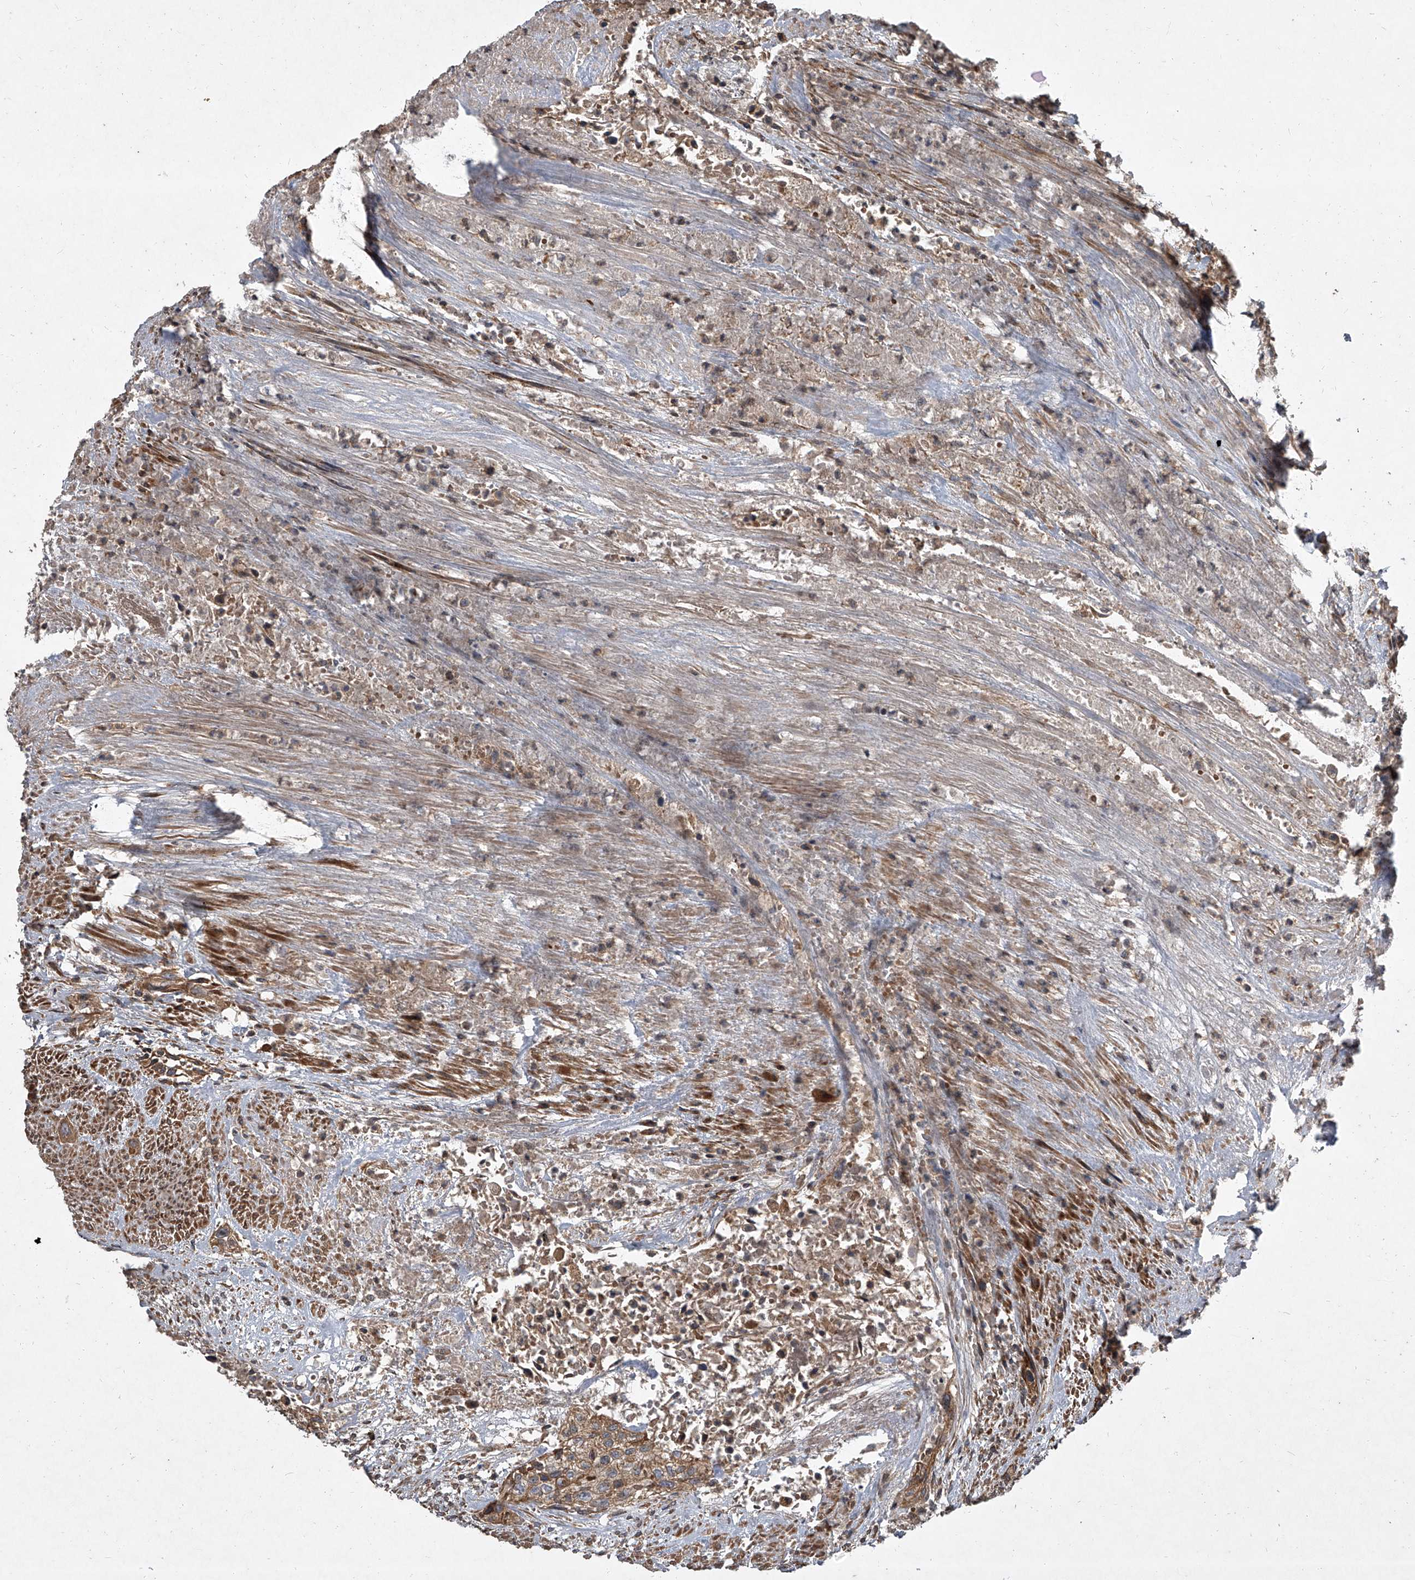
{"staining": {"intensity": "moderate", "quantity": ">75%", "location": "cytoplasmic/membranous"}, "tissue": "urothelial cancer", "cell_type": "Tumor cells", "image_type": "cancer", "snomed": [{"axis": "morphology", "description": "Urothelial carcinoma, High grade"}, {"axis": "topography", "description": "Urinary bladder"}], "caption": "A brown stain labels moderate cytoplasmic/membranous positivity of a protein in urothelial cancer tumor cells.", "gene": "EVA1C", "patient": {"sex": "male", "age": 35}}